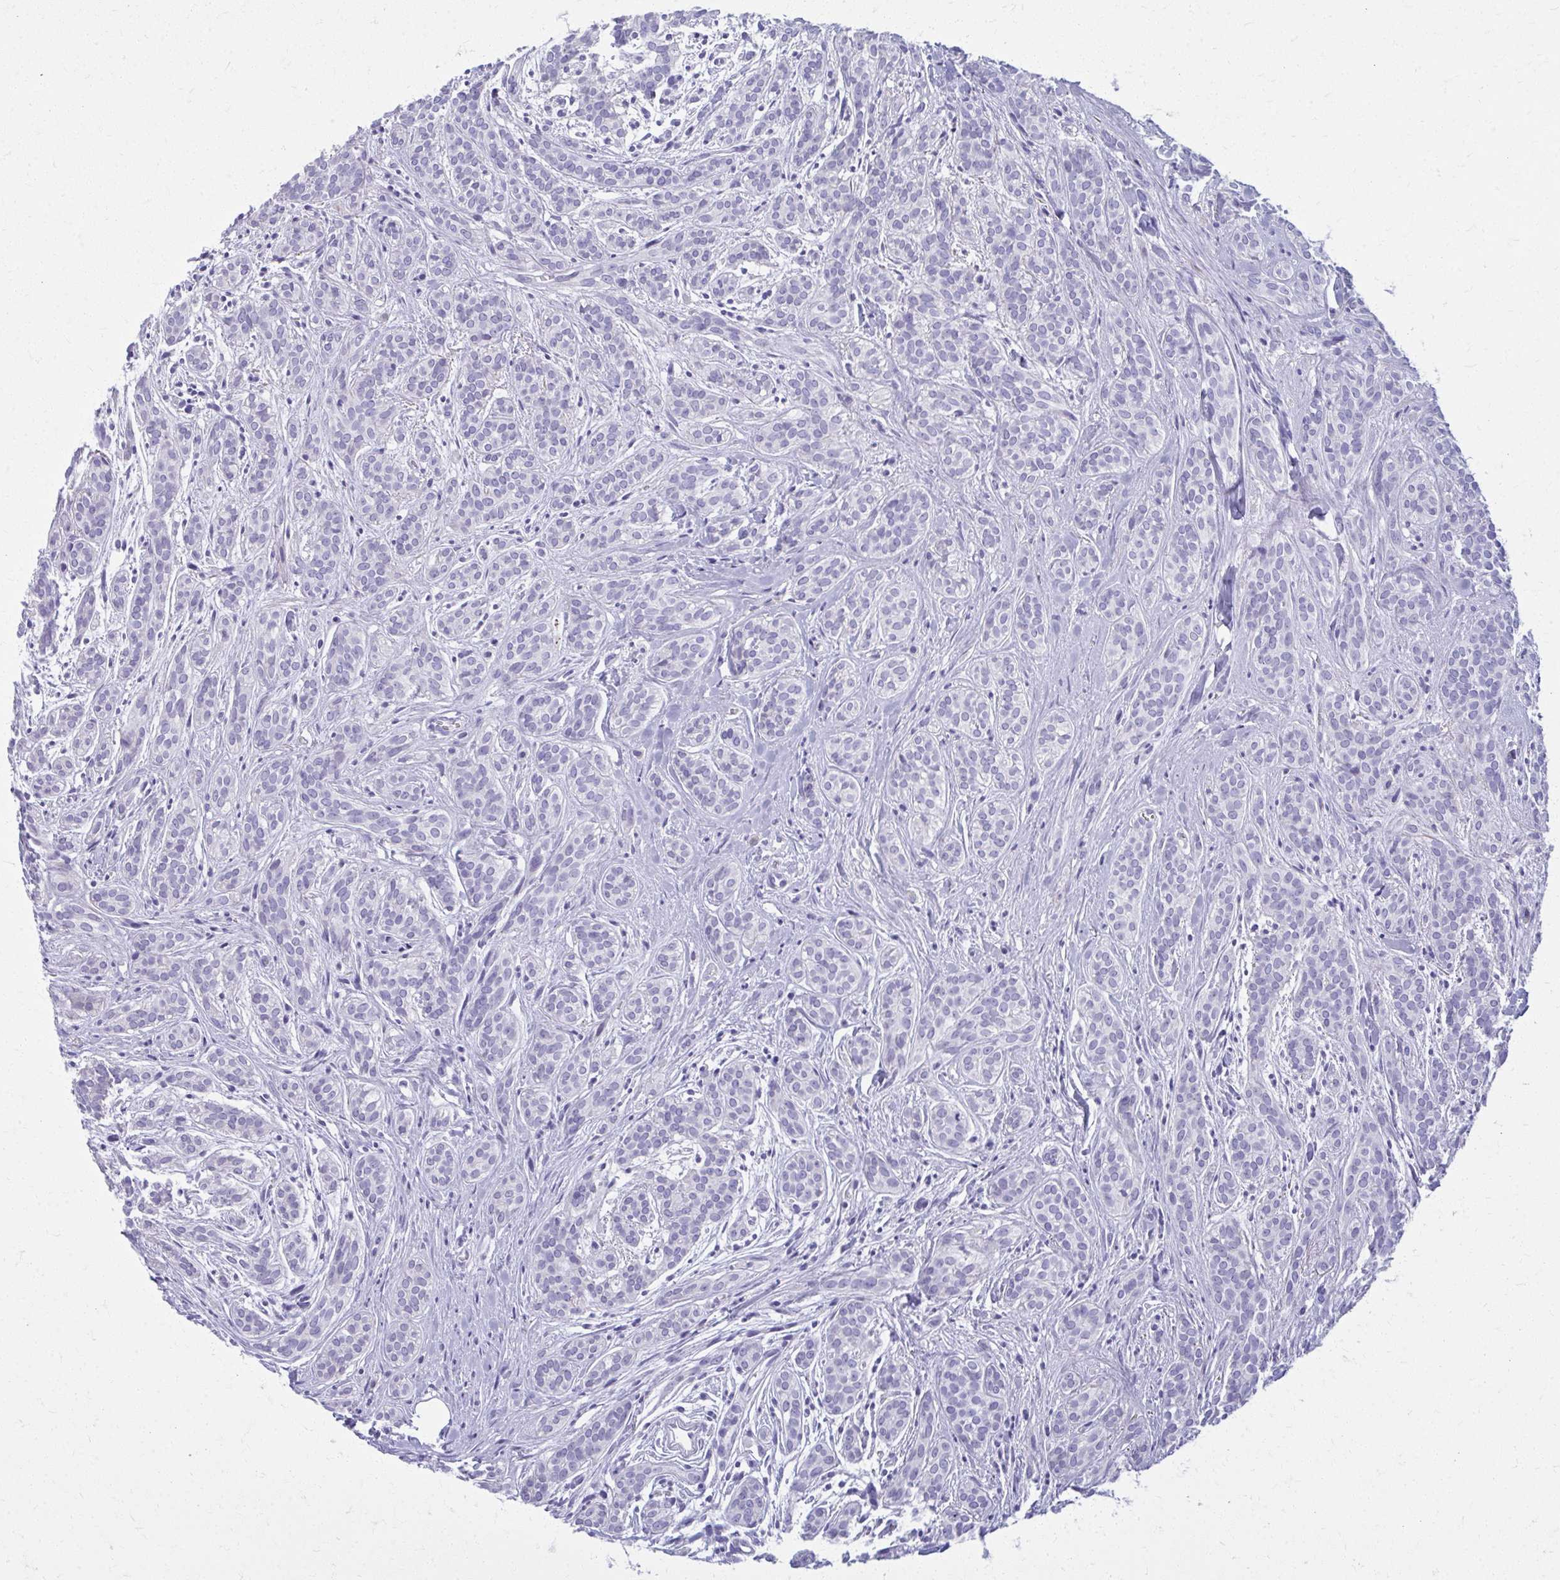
{"staining": {"intensity": "negative", "quantity": "none", "location": "none"}, "tissue": "head and neck cancer", "cell_type": "Tumor cells", "image_type": "cancer", "snomed": [{"axis": "morphology", "description": "Adenocarcinoma, NOS"}, {"axis": "topography", "description": "Head-Neck"}], "caption": "An immunohistochemistry (IHC) photomicrograph of head and neck adenocarcinoma is shown. There is no staining in tumor cells of head and neck adenocarcinoma.", "gene": "OR4M1", "patient": {"sex": "female", "age": 57}}